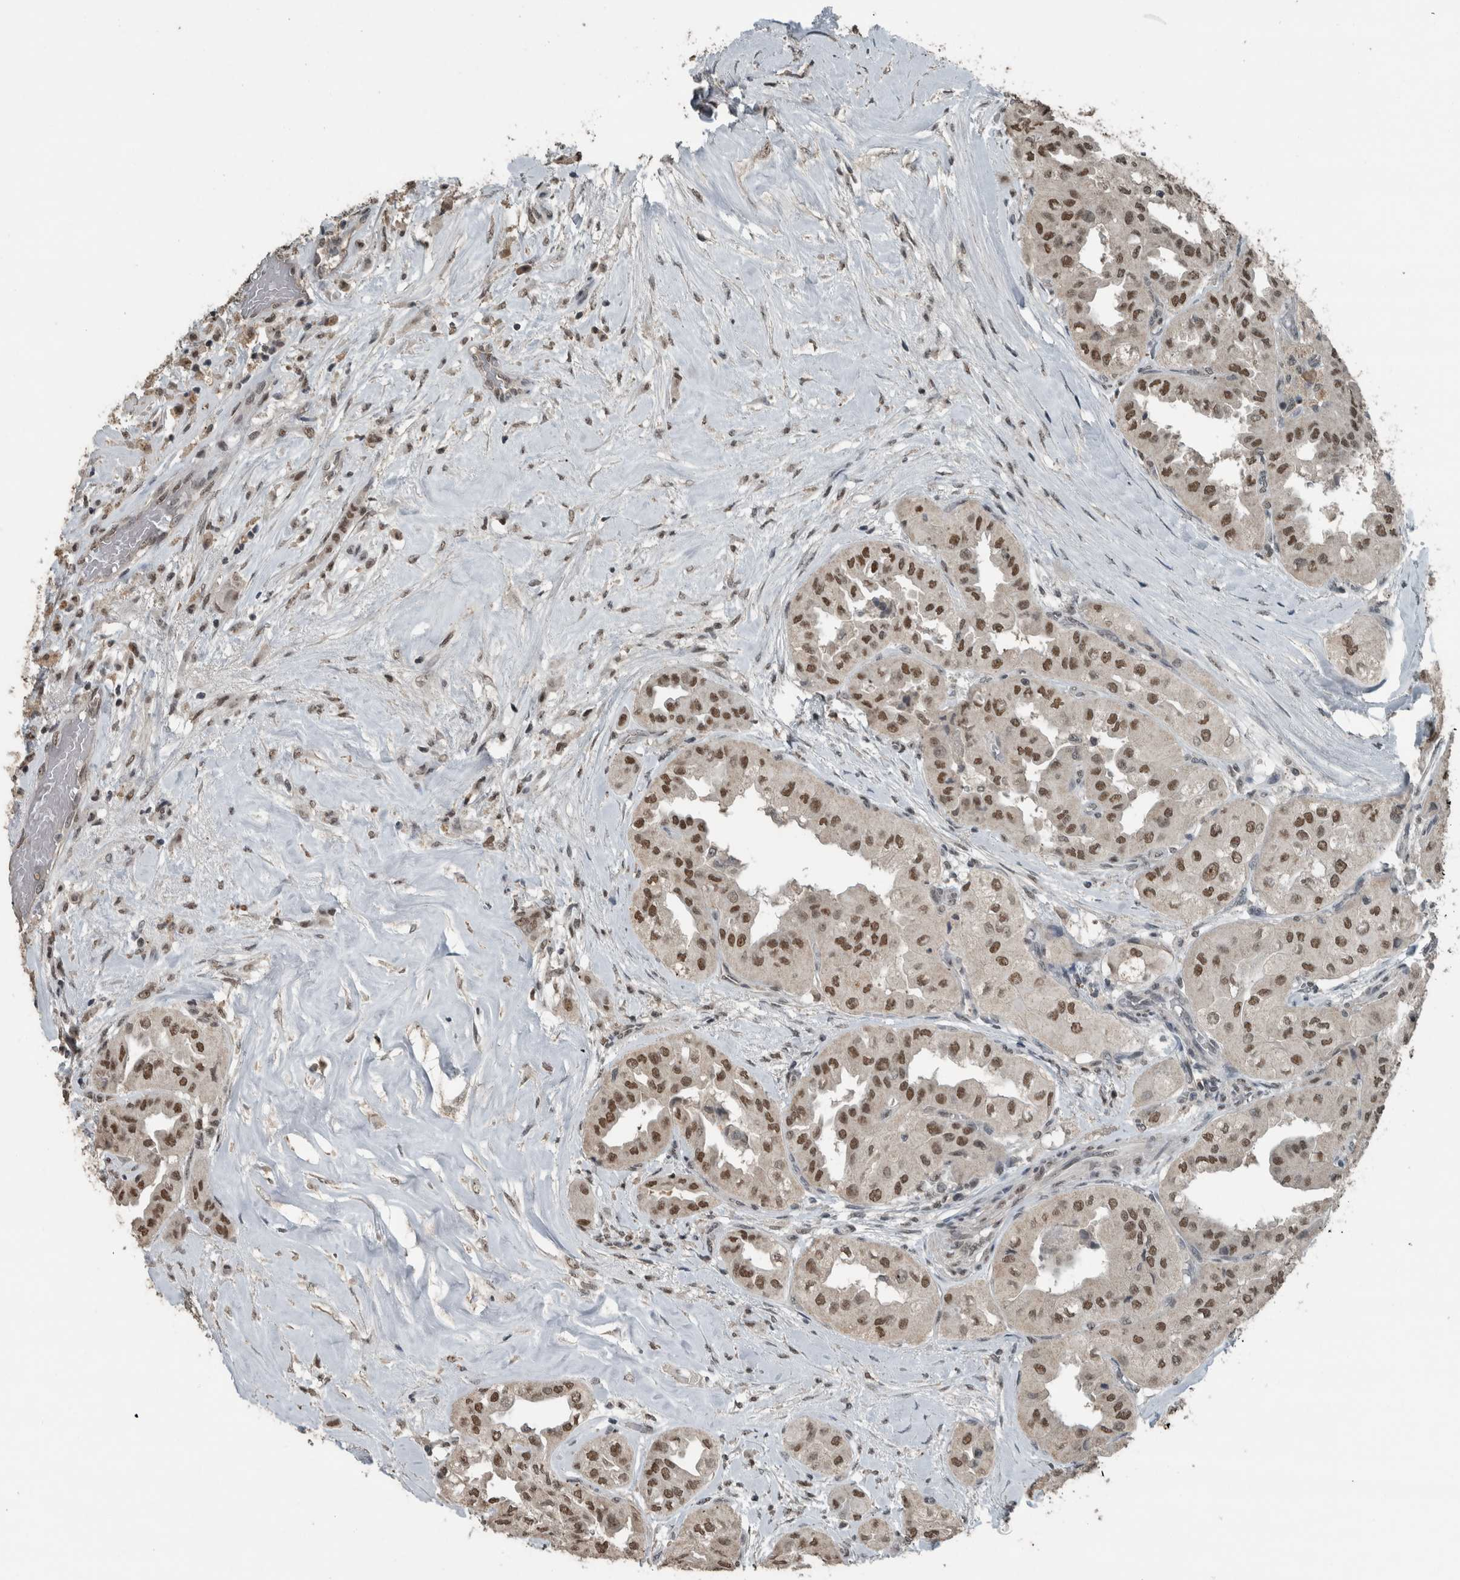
{"staining": {"intensity": "moderate", "quantity": ">75%", "location": "nuclear"}, "tissue": "thyroid cancer", "cell_type": "Tumor cells", "image_type": "cancer", "snomed": [{"axis": "morphology", "description": "Papillary adenocarcinoma, NOS"}, {"axis": "topography", "description": "Thyroid gland"}], "caption": "Tumor cells exhibit moderate nuclear staining in about >75% of cells in thyroid cancer.", "gene": "ZNF24", "patient": {"sex": "female", "age": 59}}